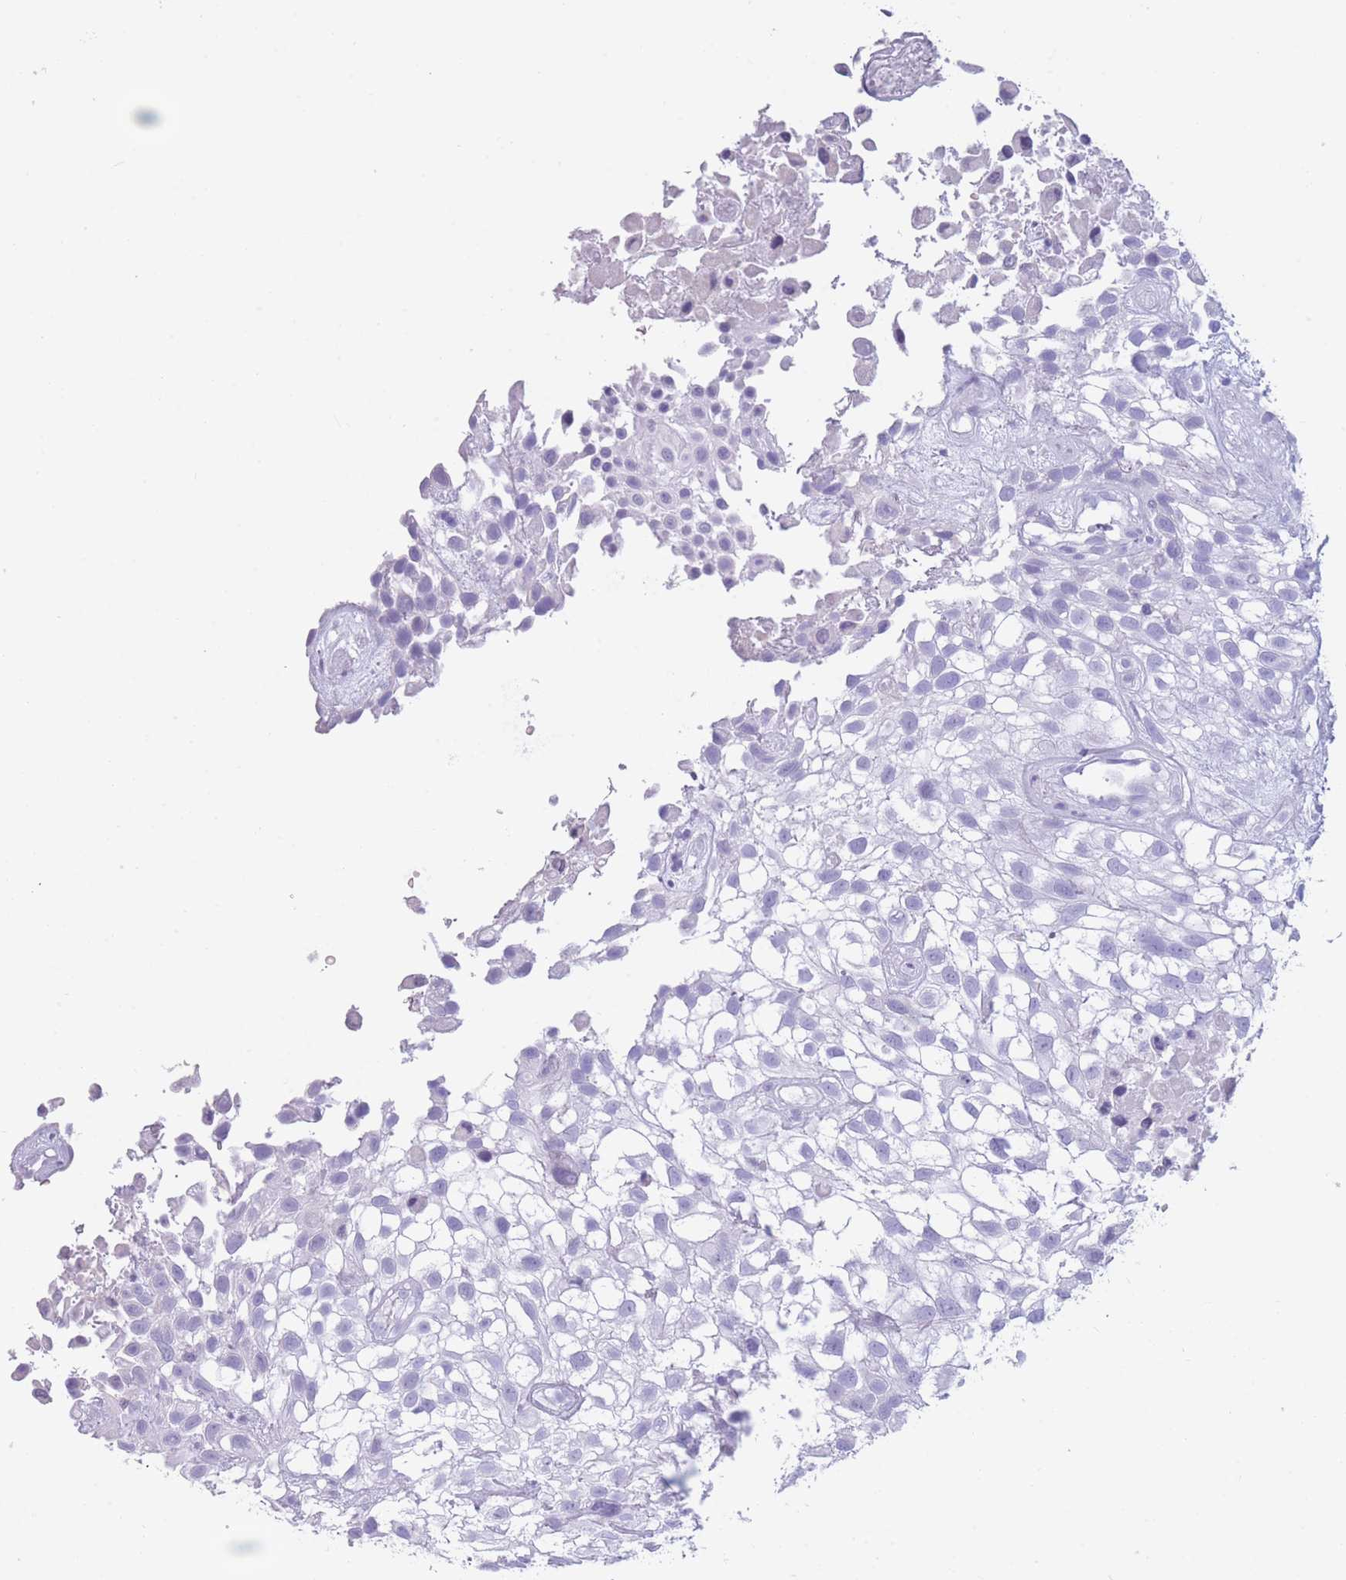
{"staining": {"intensity": "negative", "quantity": "none", "location": "none"}, "tissue": "urothelial cancer", "cell_type": "Tumor cells", "image_type": "cancer", "snomed": [{"axis": "morphology", "description": "Urothelial carcinoma, High grade"}, {"axis": "topography", "description": "Urinary bladder"}], "caption": "Tumor cells are negative for protein expression in human urothelial cancer. (DAB IHC visualized using brightfield microscopy, high magnification).", "gene": "TNFSF11", "patient": {"sex": "male", "age": 56}}